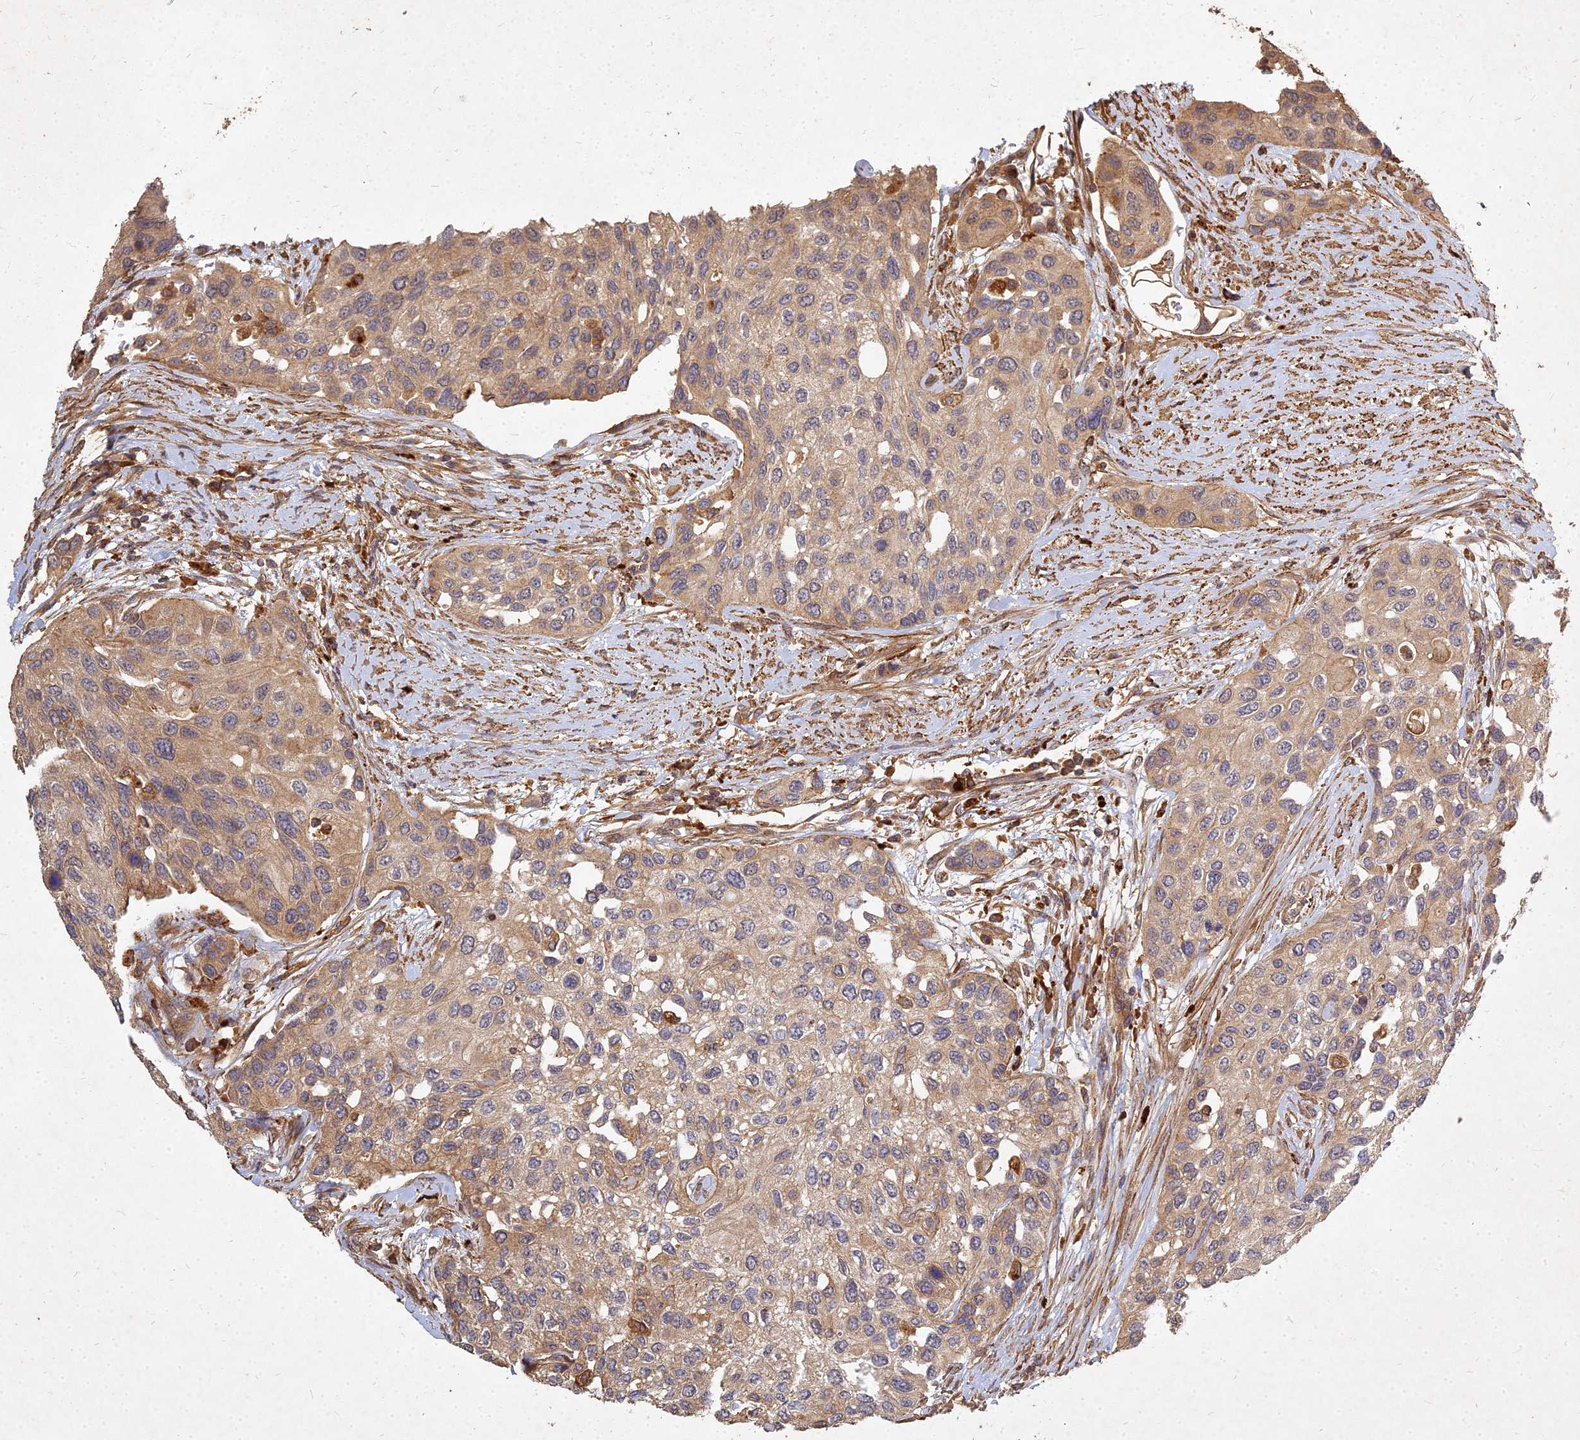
{"staining": {"intensity": "moderate", "quantity": ">75%", "location": "cytoplasmic/membranous"}, "tissue": "urothelial cancer", "cell_type": "Tumor cells", "image_type": "cancer", "snomed": [{"axis": "morphology", "description": "Normal tissue, NOS"}, {"axis": "morphology", "description": "Urothelial carcinoma, High grade"}, {"axis": "topography", "description": "Vascular tissue"}, {"axis": "topography", "description": "Urinary bladder"}], "caption": "Tumor cells demonstrate moderate cytoplasmic/membranous positivity in approximately >75% of cells in high-grade urothelial carcinoma.", "gene": "UBE2W", "patient": {"sex": "female", "age": 56}}